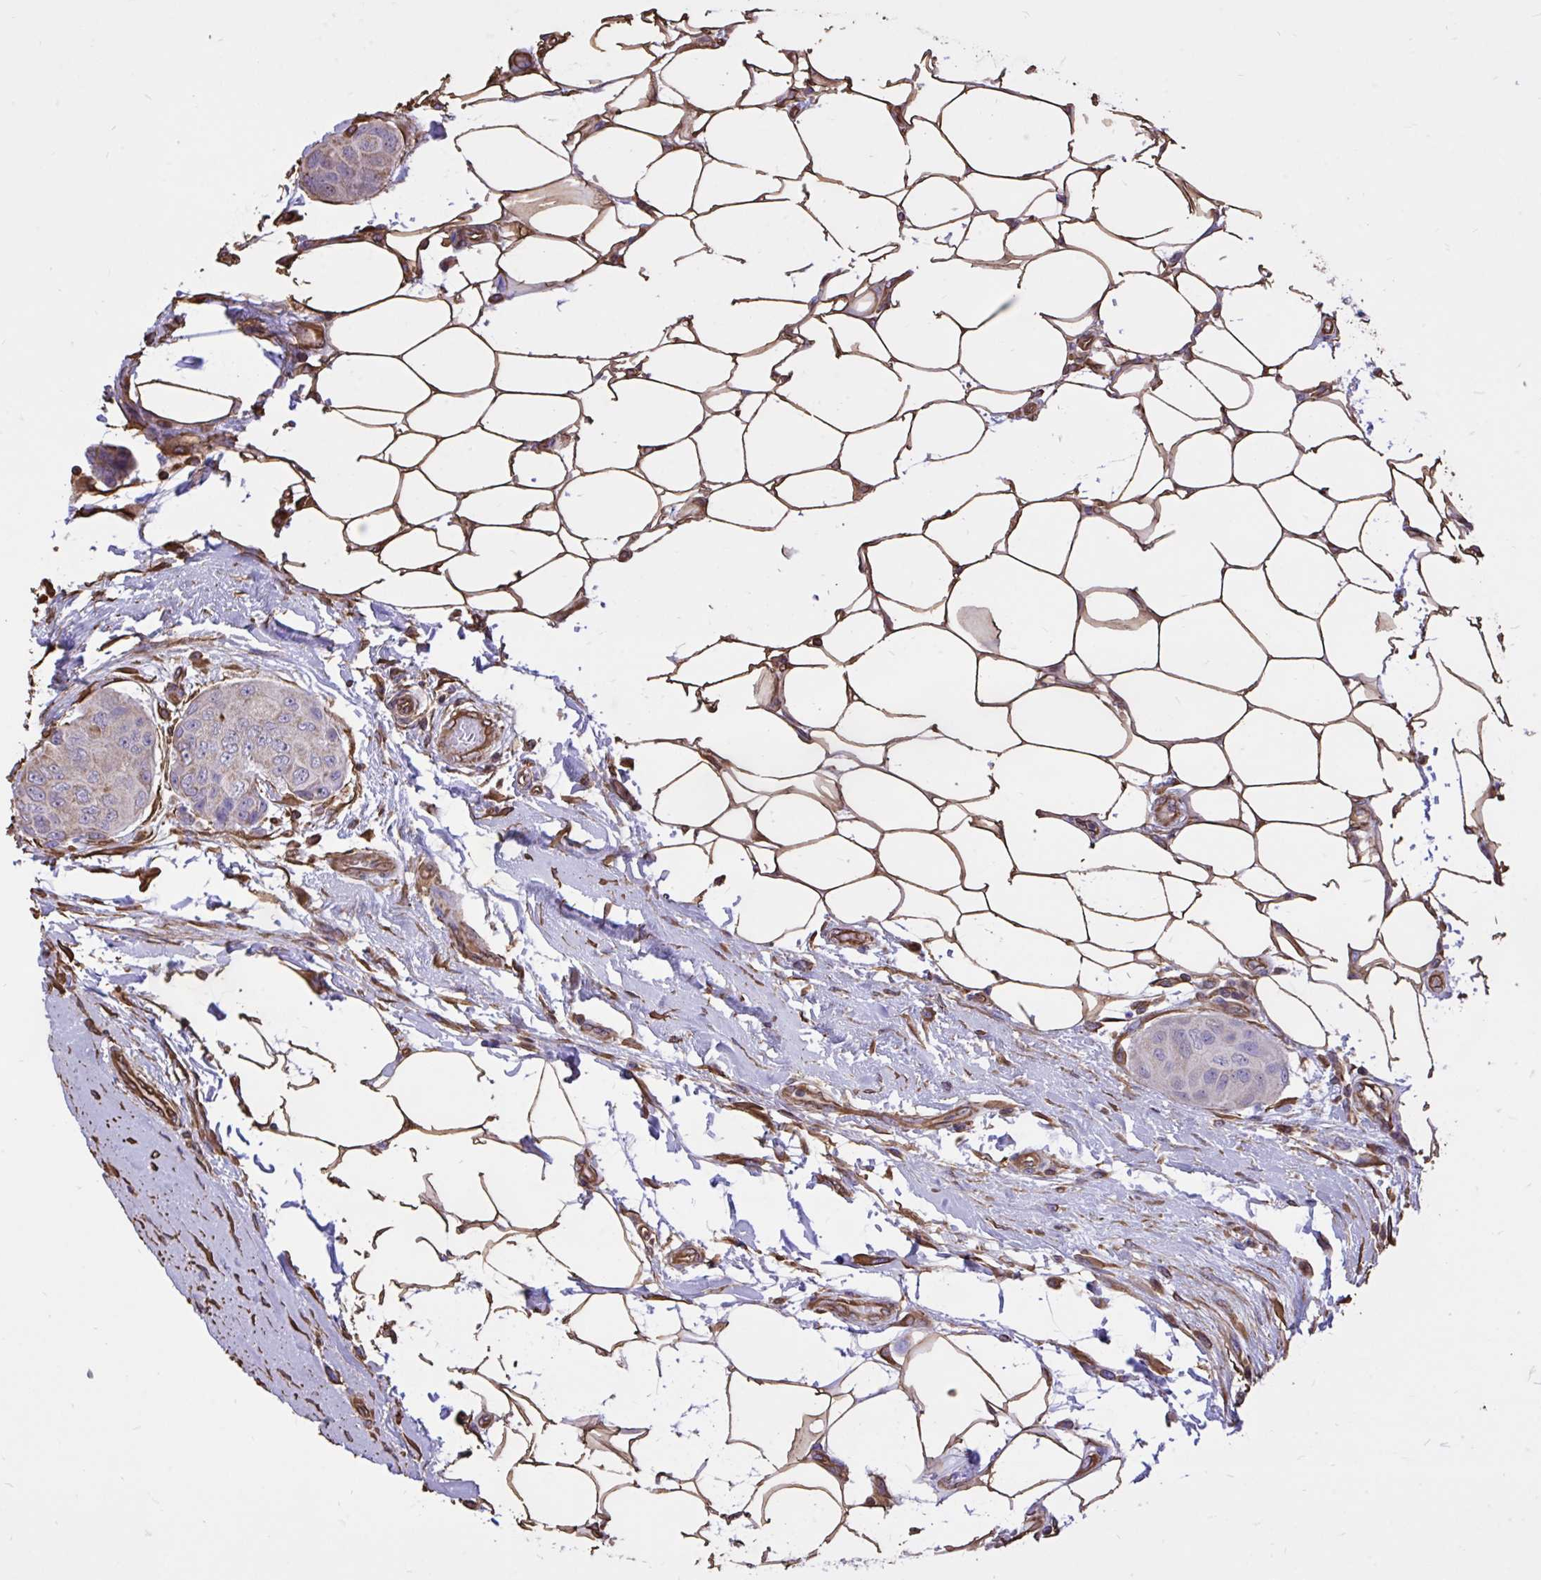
{"staining": {"intensity": "weak", "quantity": "<25%", "location": "cytoplasmic/membranous"}, "tissue": "breast cancer", "cell_type": "Tumor cells", "image_type": "cancer", "snomed": [{"axis": "morphology", "description": "Duct carcinoma"}, {"axis": "topography", "description": "Breast"}, {"axis": "topography", "description": "Lymph node"}], "caption": "Immunohistochemistry histopathology image of neoplastic tissue: breast cancer stained with DAB (3,3'-diaminobenzidine) exhibits no significant protein expression in tumor cells.", "gene": "RNF103", "patient": {"sex": "female", "age": 80}}